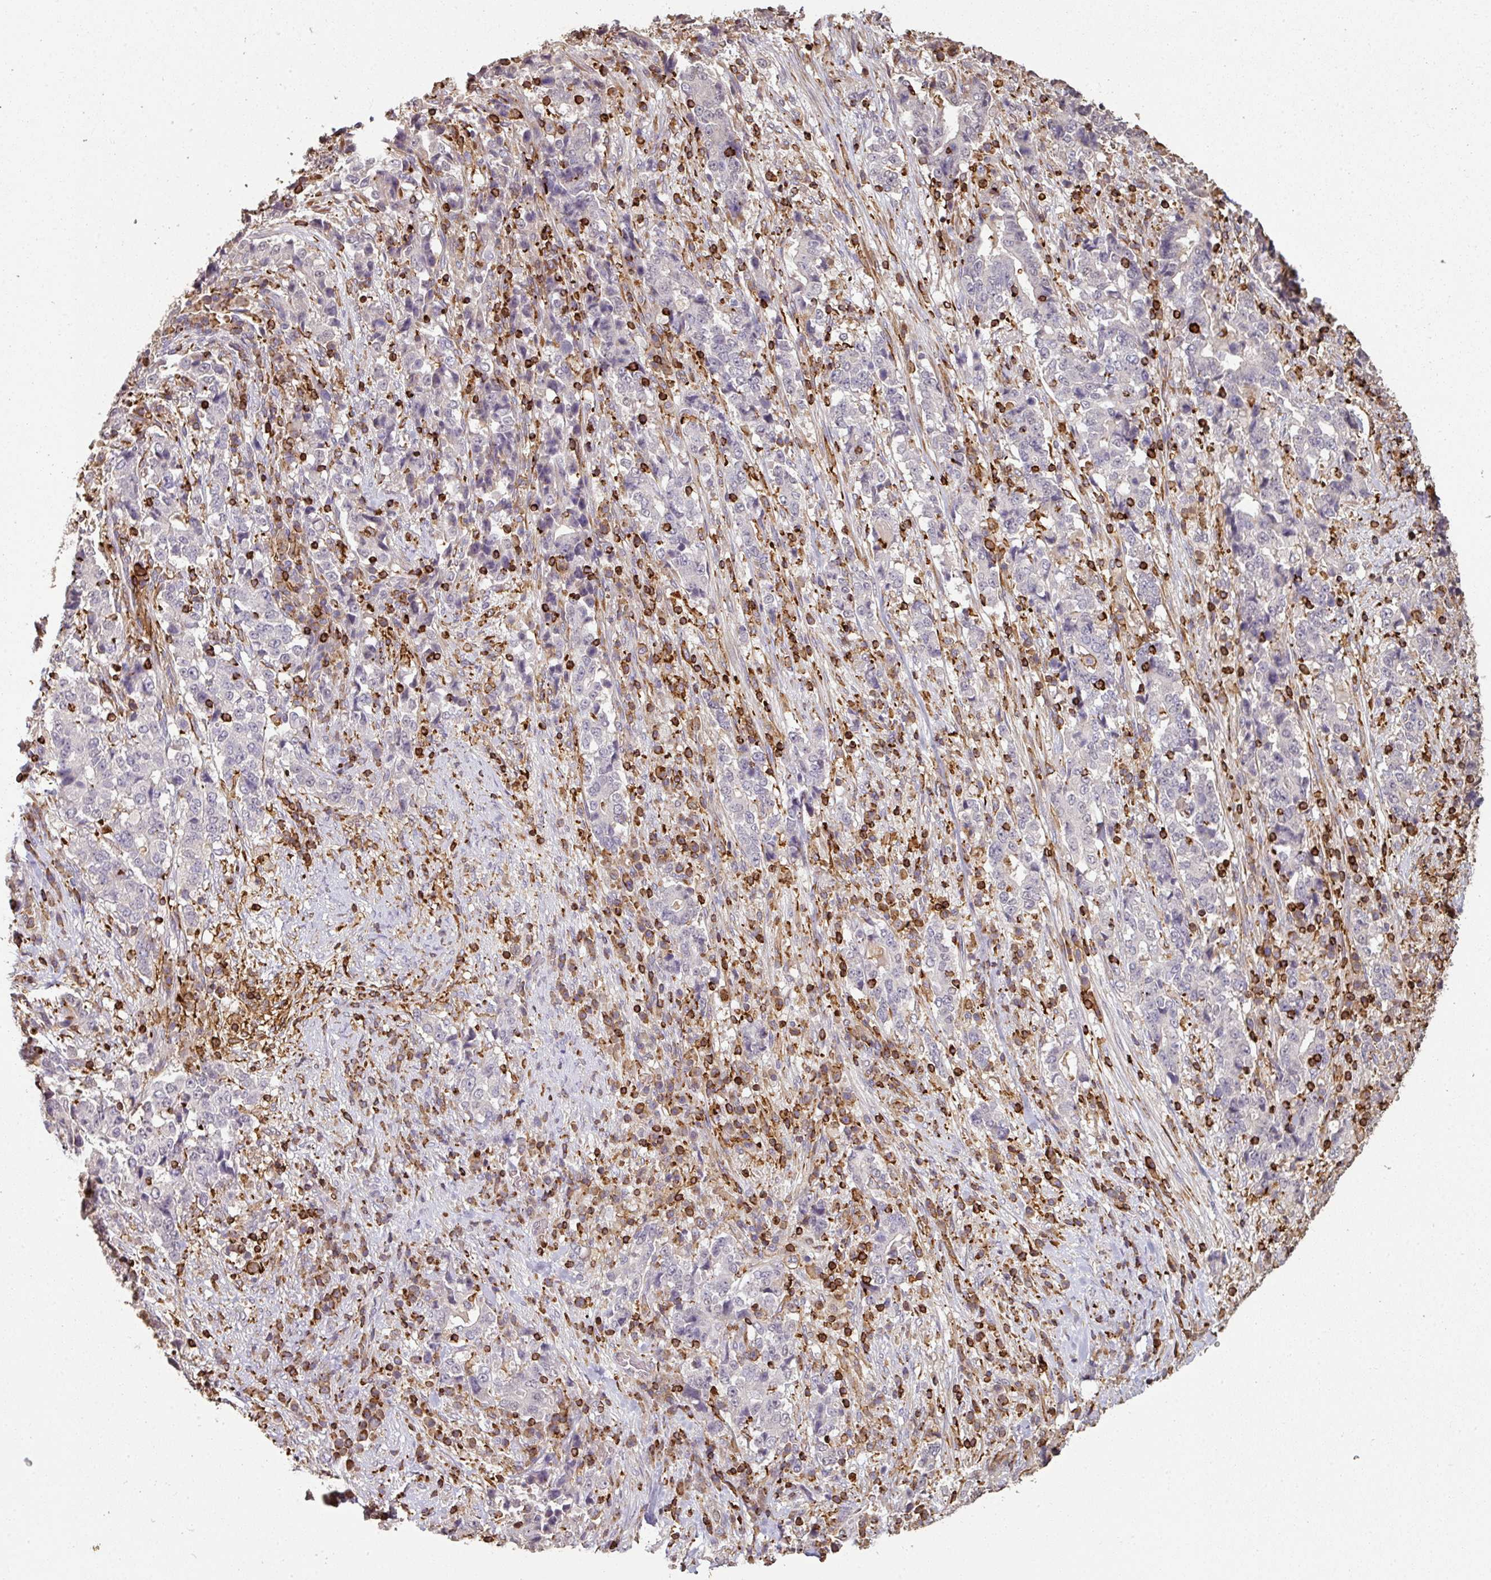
{"staining": {"intensity": "negative", "quantity": "none", "location": "none"}, "tissue": "stomach cancer", "cell_type": "Tumor cells", "image_type": "cancer", "snomed": [{"axis": "morphology", "description": "Normal tissue, NOS"}, {"axis": "morphology", "description": "Adenocarcinoma, NOS"}, {"axis": "topography", "description": "Stomach, upper"}, {"axis": "topography", "description": "Stomach"}], "caption": "Image shows no significant protein expression in tumor cells of stomach adenocarcinoma.", "gene": "OLFML2B", "patient": {"sex": "male", "age": 59}}